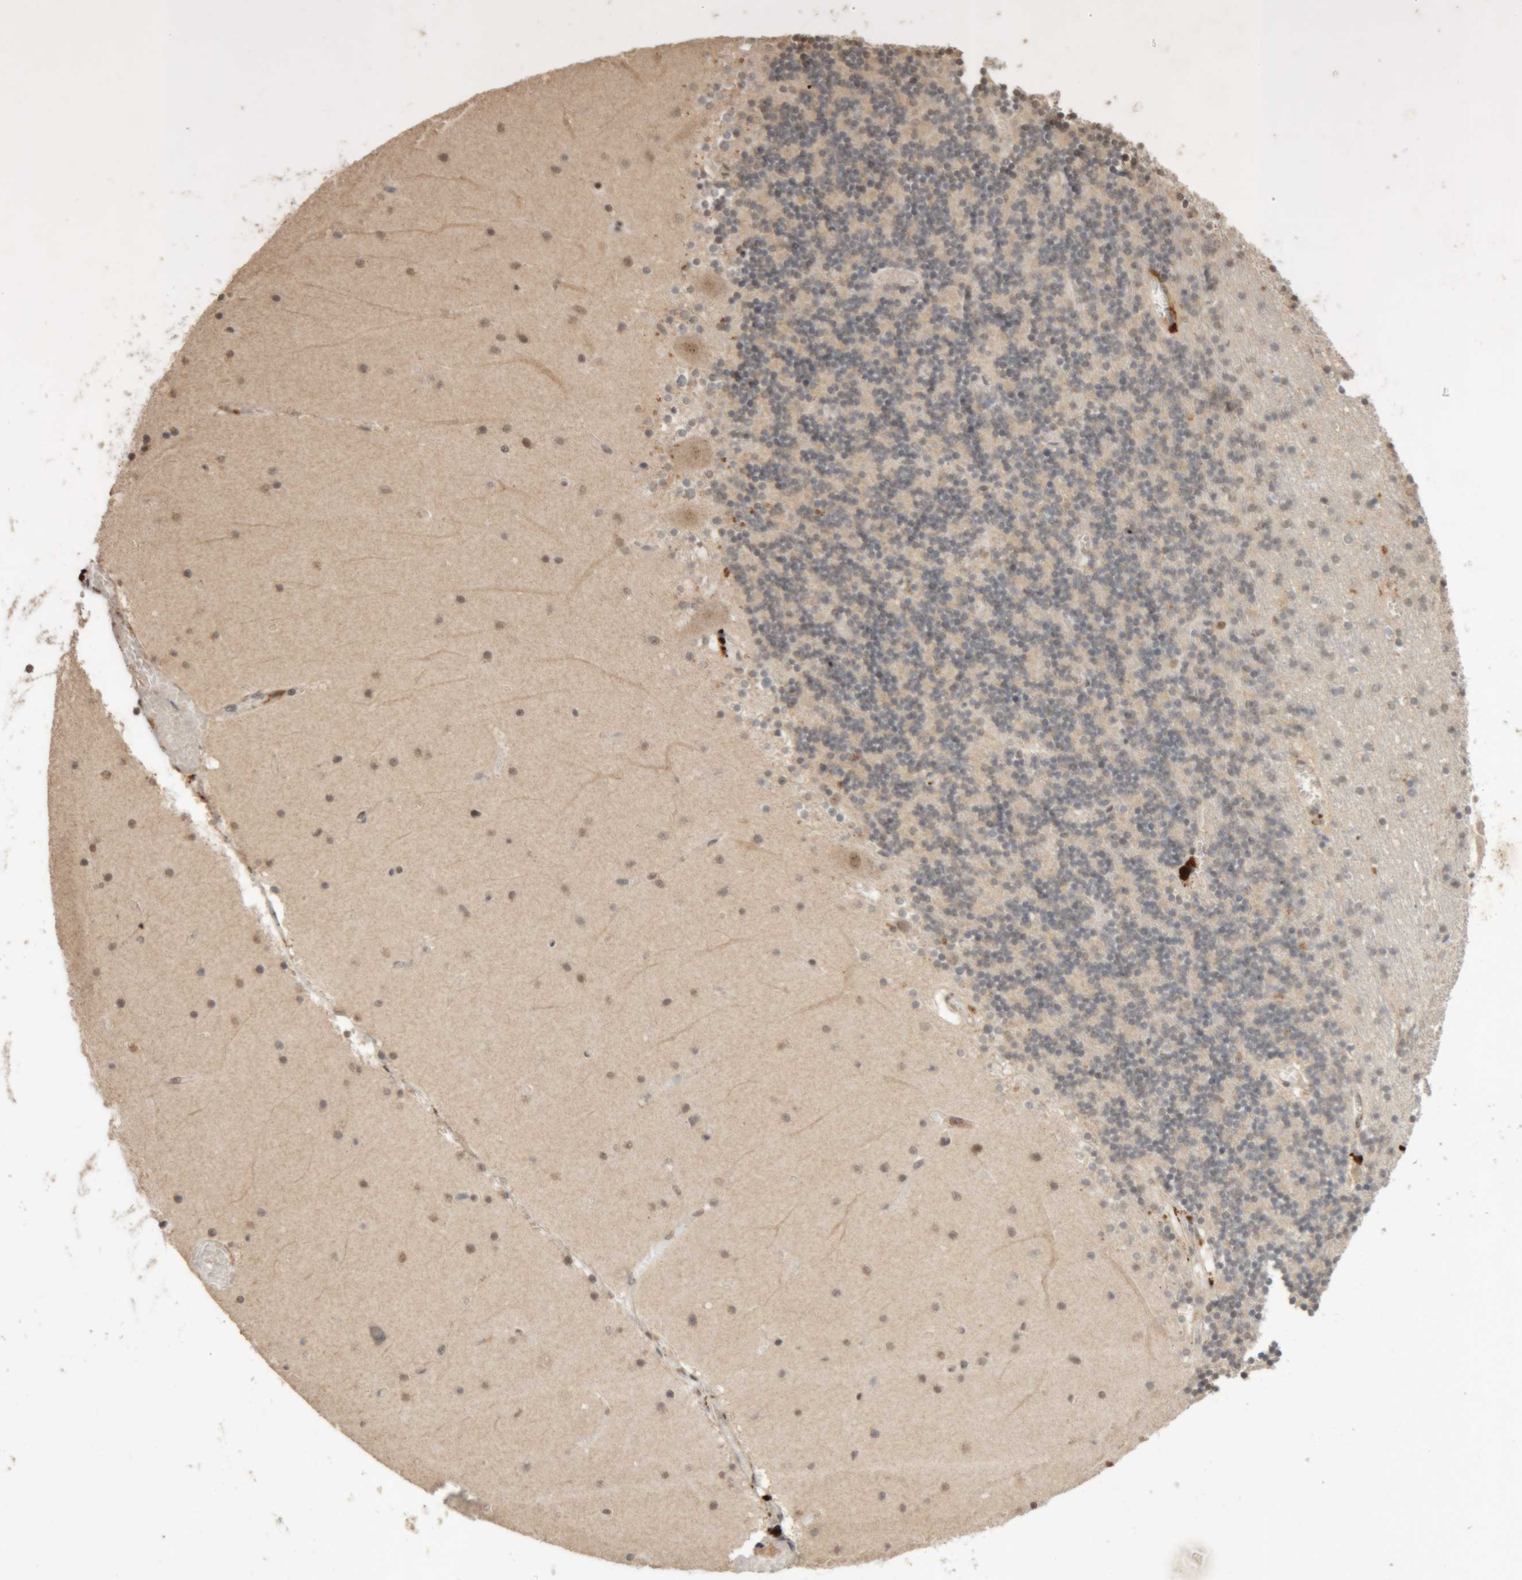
{"staining": {"intensity": "moderate", "quantity": "25%-75%", "location": "cytoplasmic/membranous,nuclear"}, "tissue": "cerebellum", "cell_type": "Cells in granular layer", "image_type": "normal", "snomed": [{"axis": "morphology", "description": "Normal tissue, NOS"}, {"axis": "topography", "description": "Cerebellum"}], "caption": "Protein analysis of unremarkable cerebellum reveals moderate cytoplasmic/membranous,nuclear expression in about 25%-75% of cells in granular layer.", "gene": "KEAP1", "patient": {"sex": "female", "age": 28}}